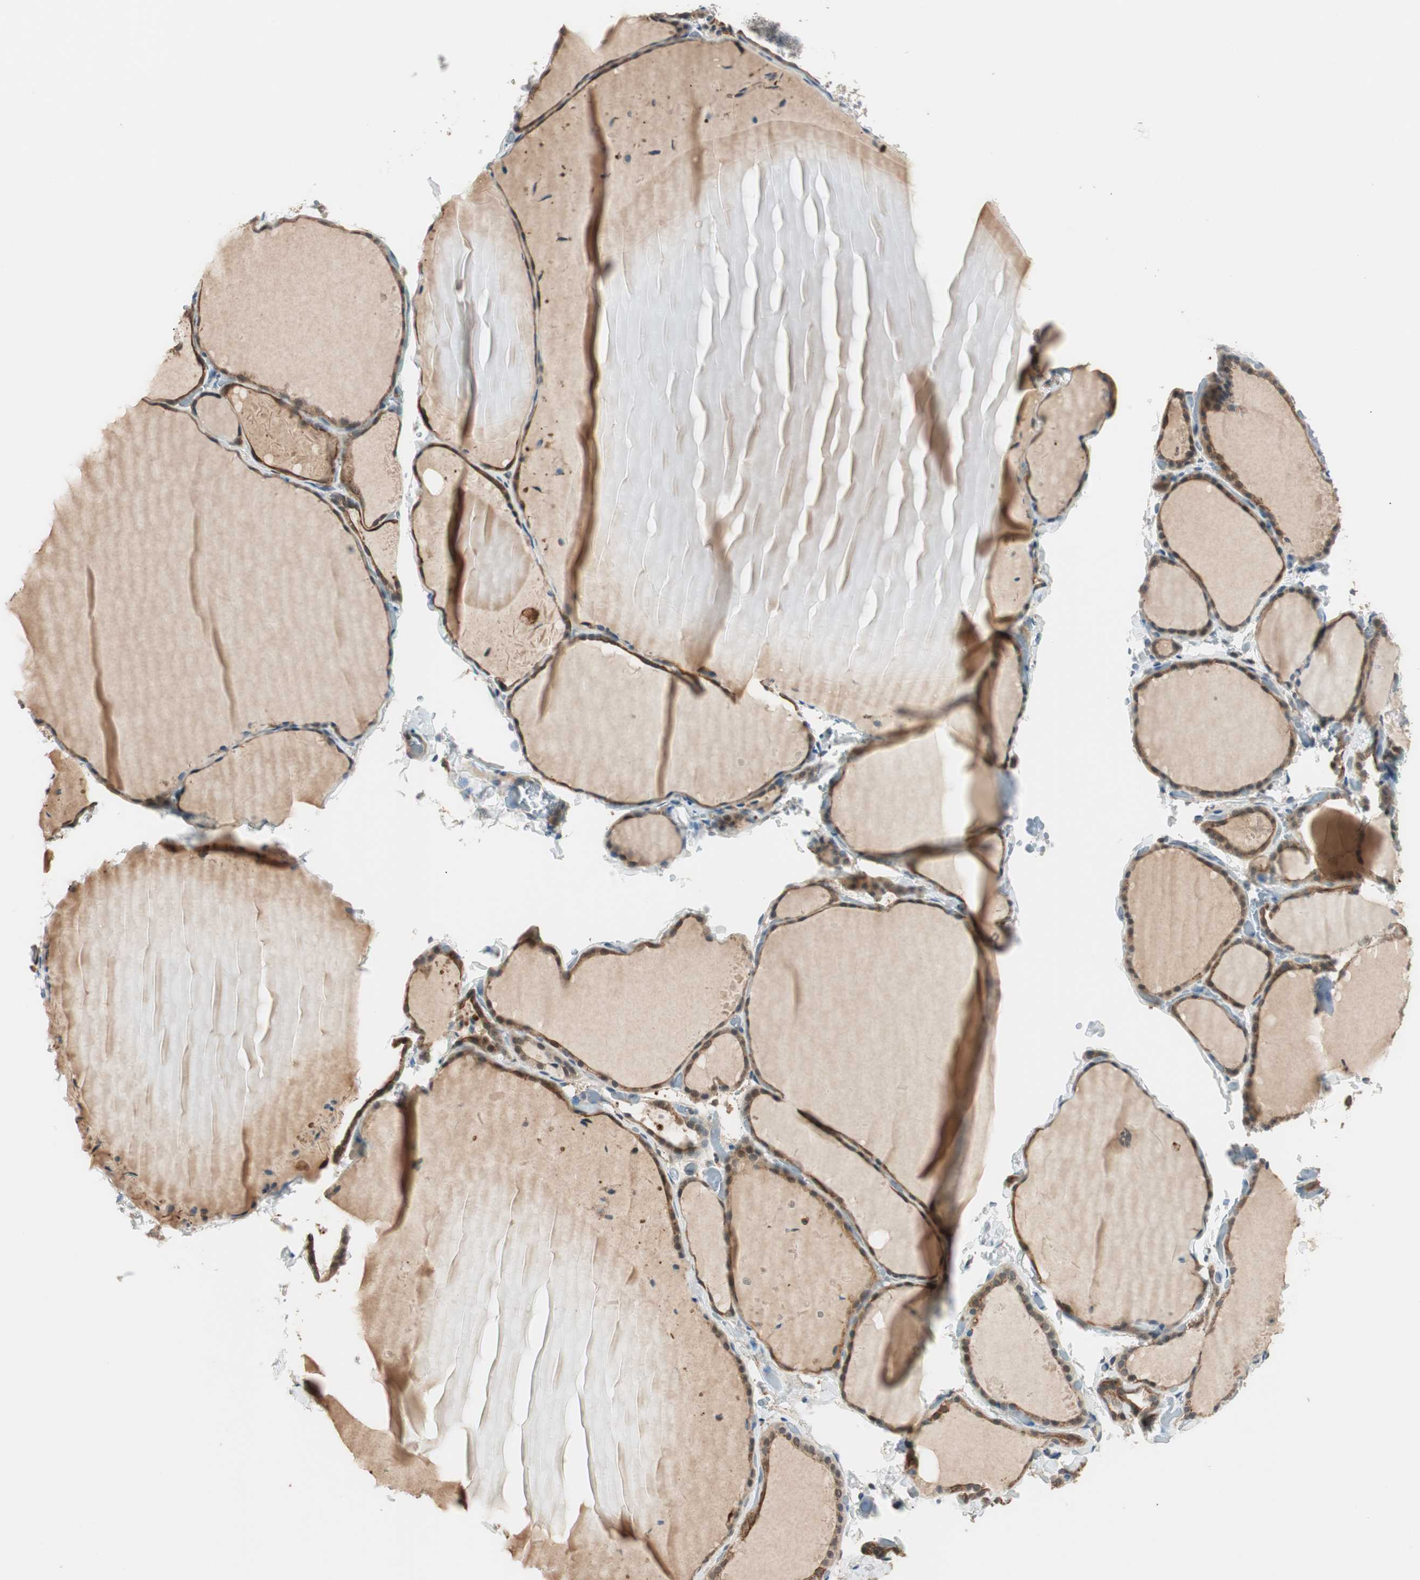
{"staining": {"intensity": "weak", "quantity": "25%-75%", "location": "cytoplasmic/membranous"}, "tissue": "thyroid gland", "cell_type": "Glandular cells", "image_type": "normal", "snomed": [{"axis": "morphology", "description": "Normal tissue, NOS"}, {"axis": "topography", "description": "Thyroid gland"}], "caption": "This is an image of immunohistochemistry staining of normal thyroid gland, which shows weak staining in the cytoplasmic/membranous of glandular cells.", "gene": "TRIM21", "patient": {"sex": "female", "age": 22}}